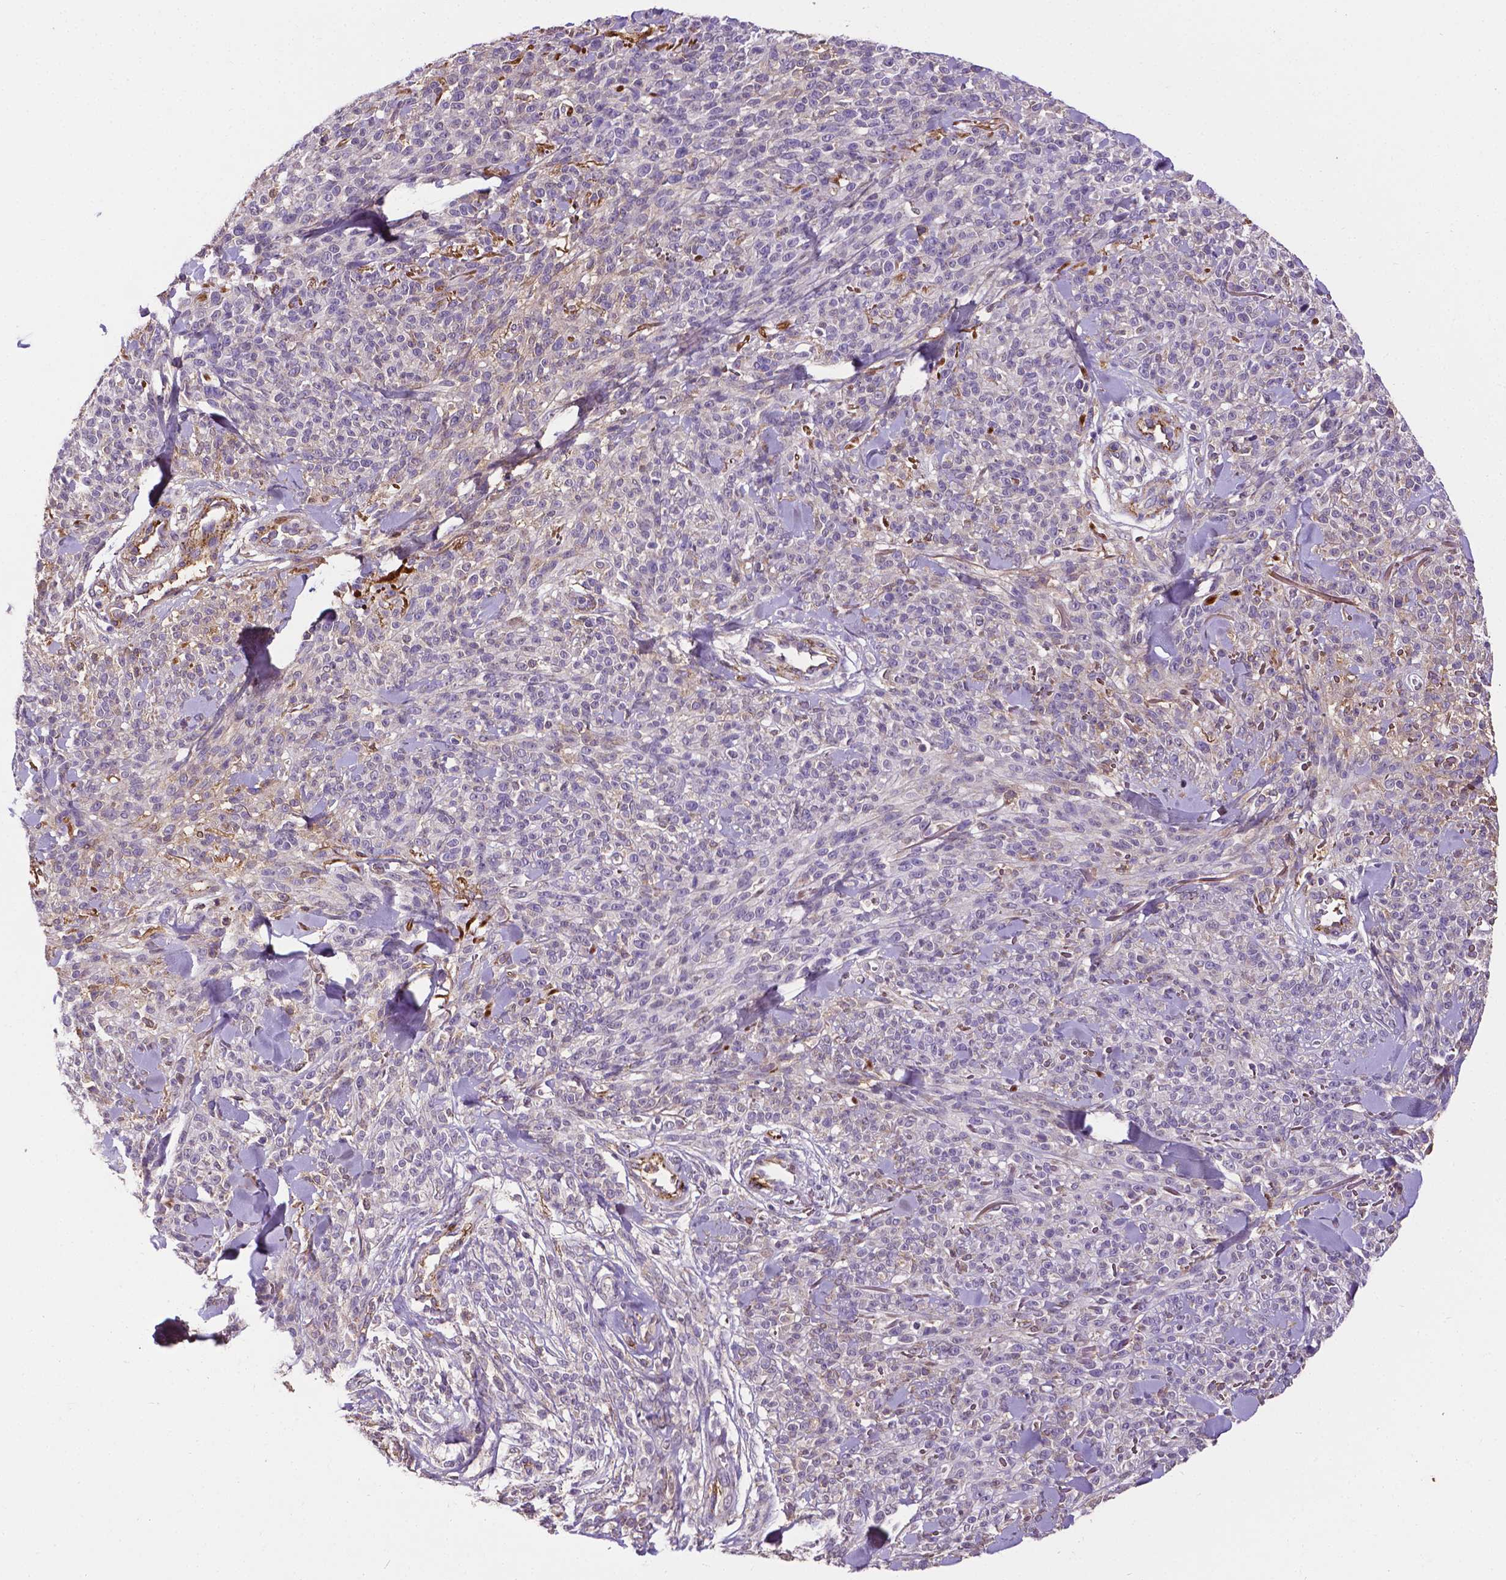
{"staining": {"intensity": "negative", "quantity": "none", "location": "none"}, "tissue": "melanoma", "cell_type": "Tumor cells", "image_type": "cancer", "snomed": [{"axis": "morphology", "description": "Malignant melanoma, NOS"}, {"axis": "topography", "description": "Skin"}, {"axis": "topography", "description": "Skin of trunk"}], "caption": "High magnification brightfield microscopy of melanoma stained with DAB (brown) and counterstained with hematoxylin (blue): tumor cells show no significant staining.", "gene": "APOE", "patient": {"sex": "male", "age": 74}}